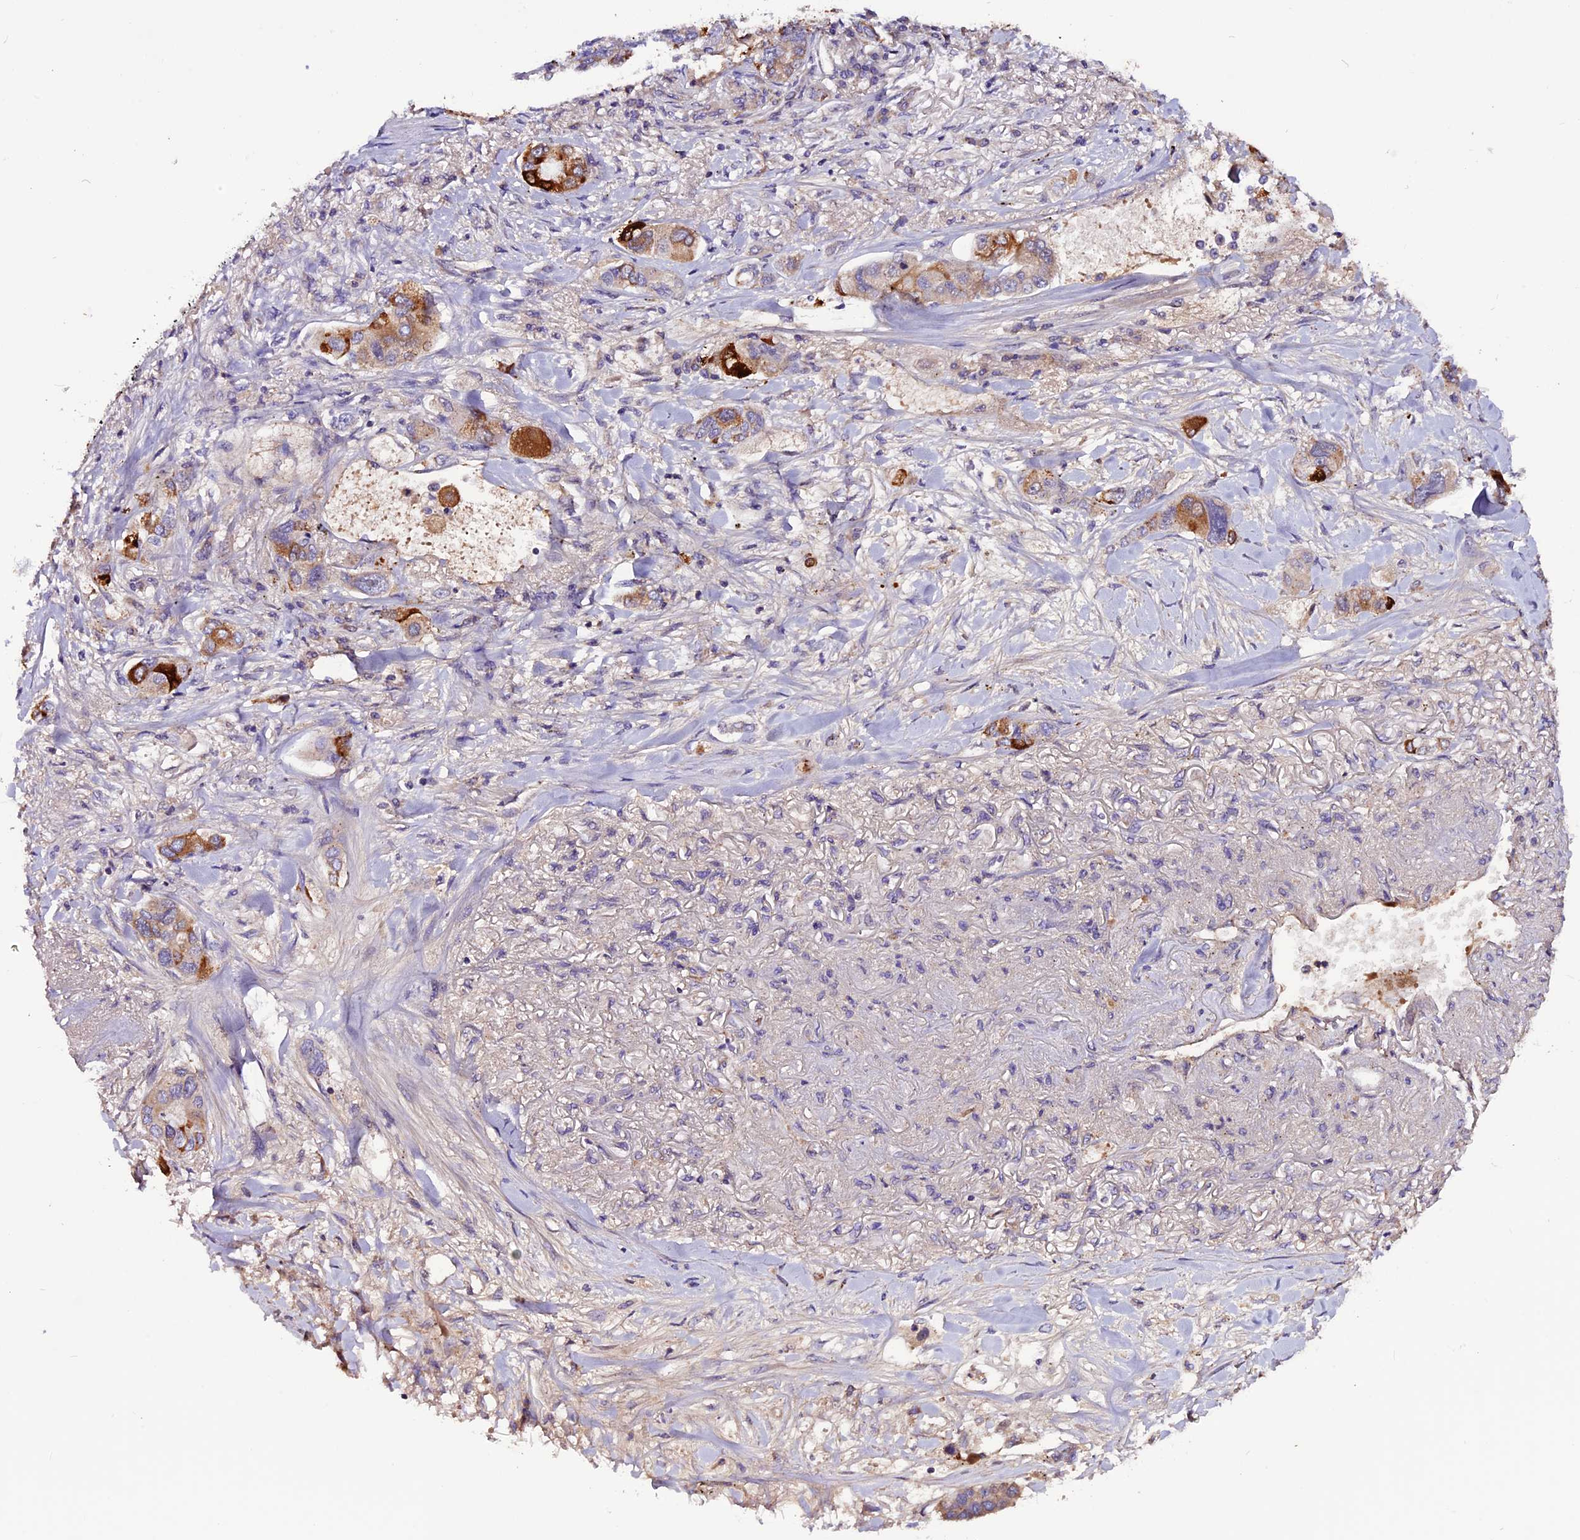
{"staining": {"intensity": "strong", "quantity": "25%-75%", "location": "cytoplasmic/membranous"}, "tissue": "lung cancer", "cell_type": "Tumor cells", "image_type": "cancer", "snomed": [{"axis": "morphology", "description": "Adenocarcinoma, NOS"}, {"axis": "topography", "description": "Lung"}], "caption": "Immunohistochemical staining of human lung cancer shows strong cytoplasmic/membranous protein positivity in about 25%-75% of tumor cells.", "gene": "RINL", "patient": {"sex": "male", "age": 49}}